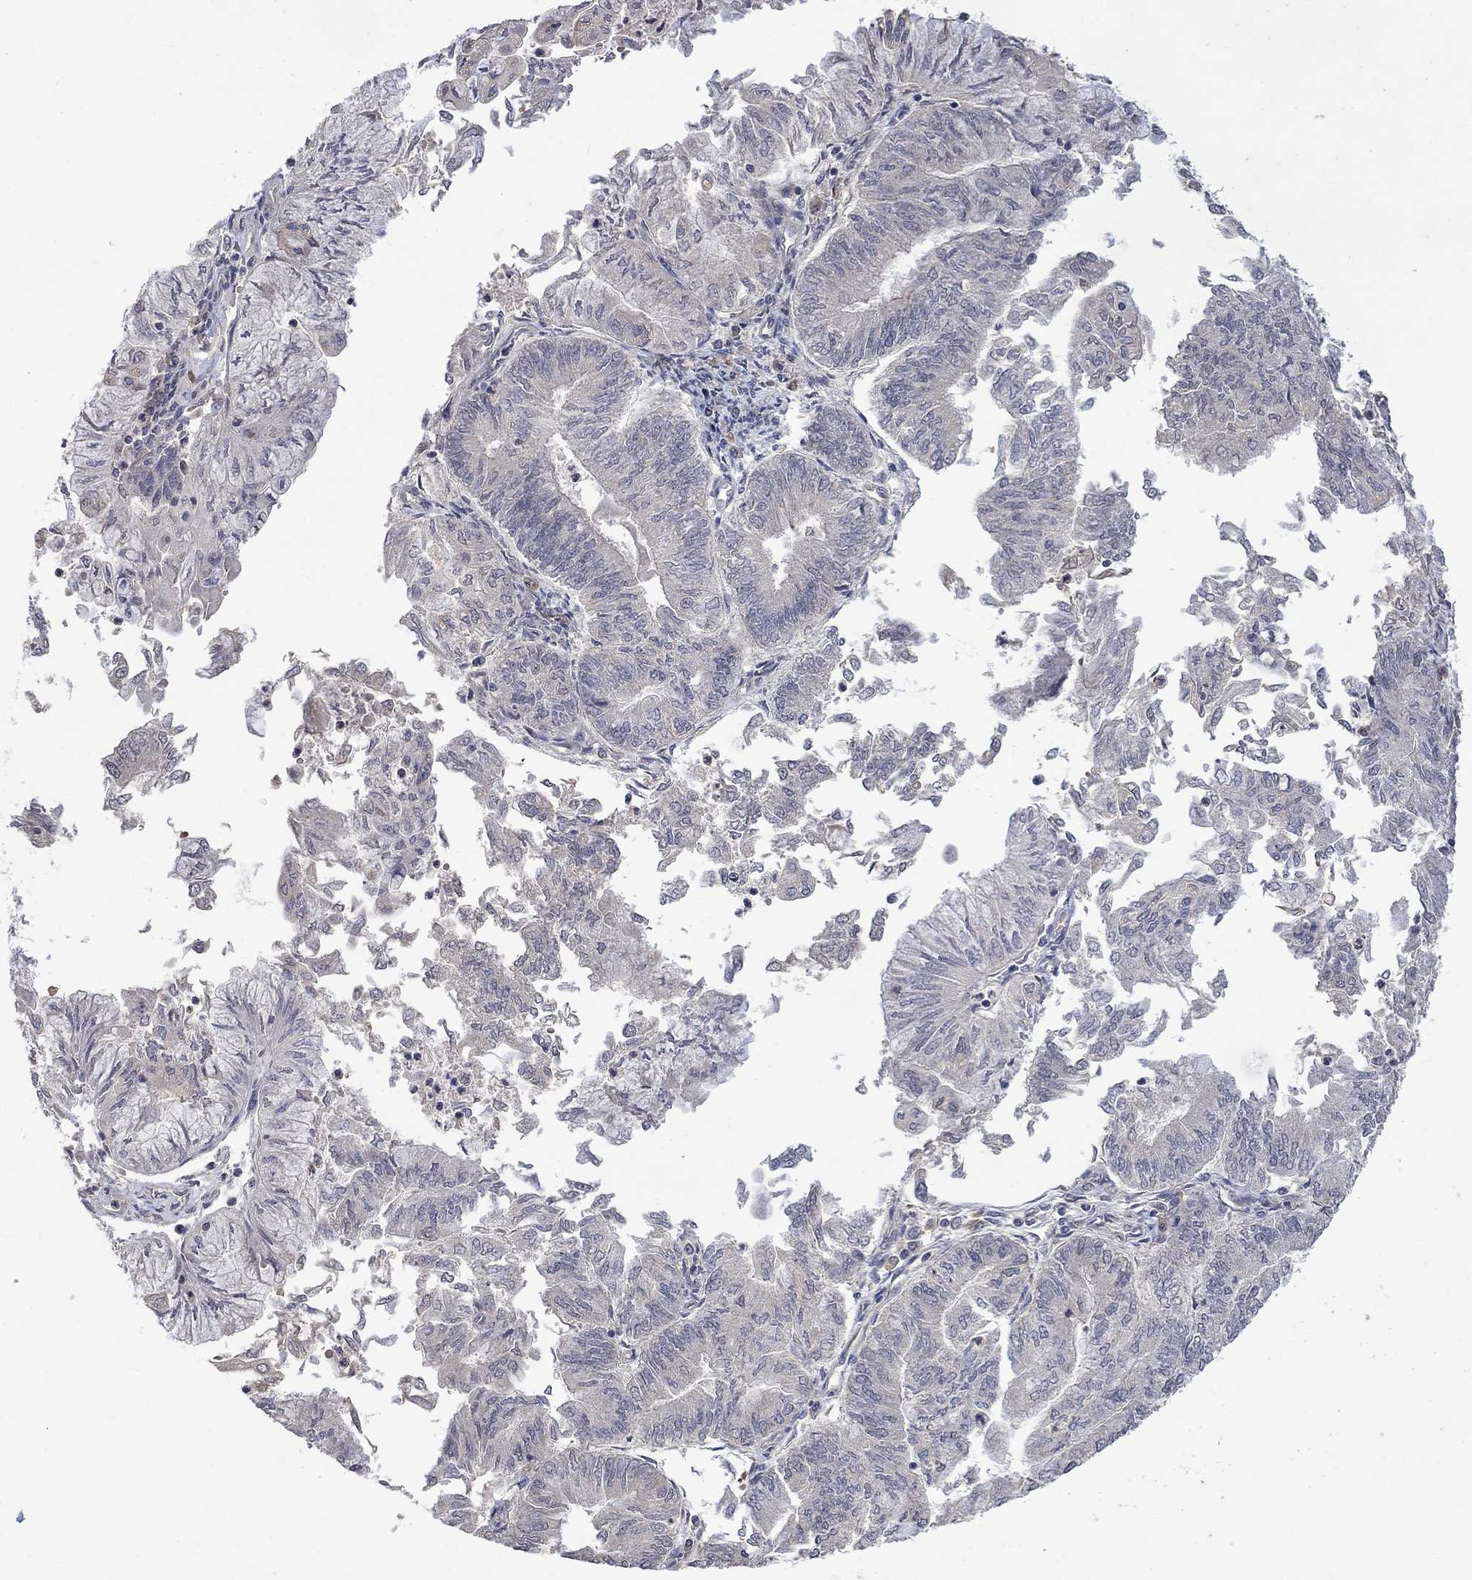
{"staining": {"intensity": "negative", "quantity": "none", "location": "none"}, "tissue": "endometrial cancer", "cell_type": "Tumor cells", "image_type": "cancer", "snomed": [{"axis": "morphology", "description": "Adenocarcinoma, NOS"}, {"axis": "topography", "description": "Endometrium"}], "caption": "High power microscopy histopathology image of an immunohistochemistry image of endometrial adenocarcinoma, revealing no significant staining in tumor cells.", "gene": "GRIN2D", "patient": {"sex": "female", "age": 59}}